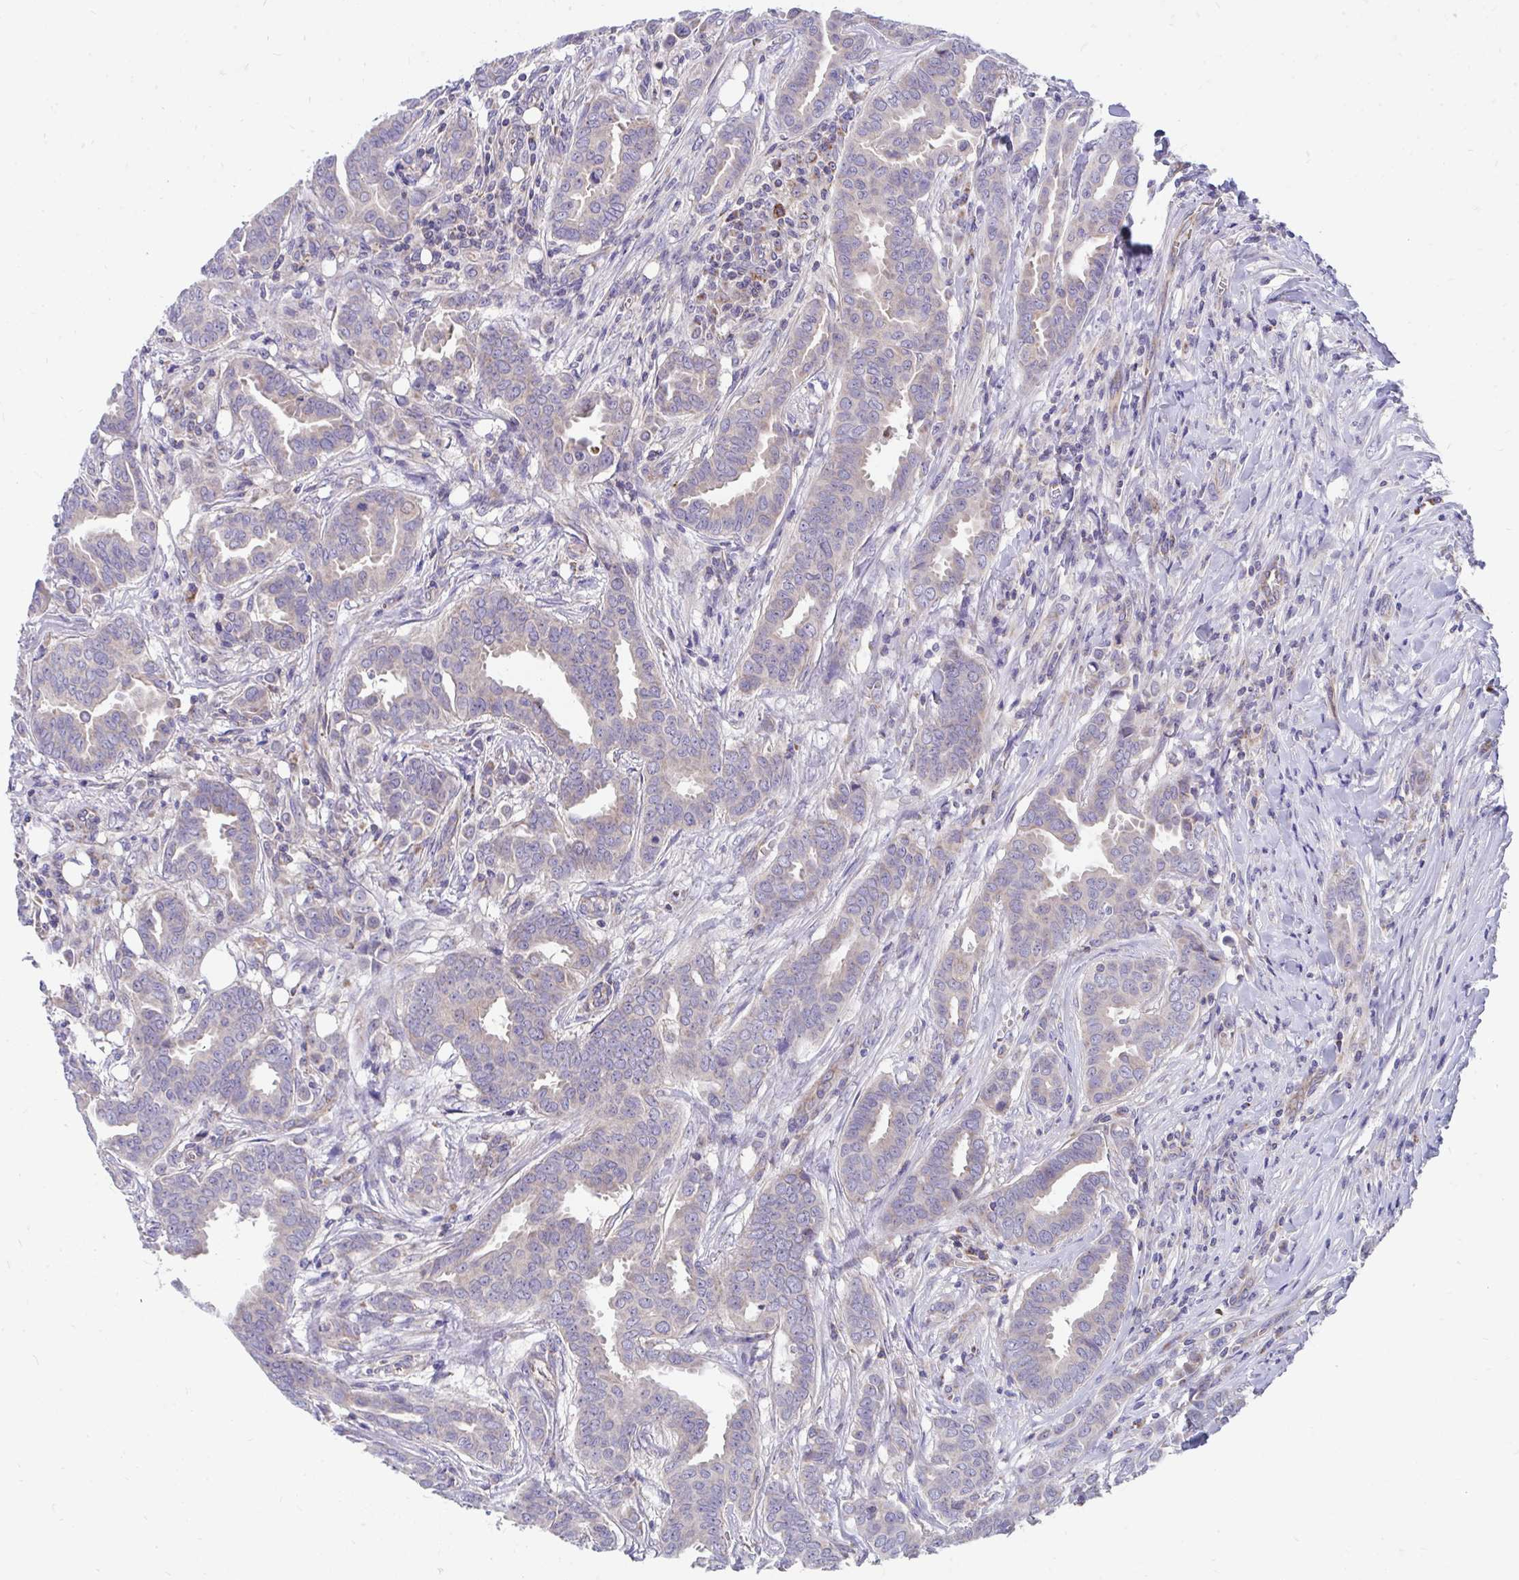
{"staining": {"intensity": "weak", "quantity": "25%-75%", "location": "cytoplasmic/membranous"}, "tissue": "breast cancer", "cell_type": "Tumor cells", "image_type": "cancer", "snomed": [{"axis": "morphology", "description": "Duct carcinoma"}, {"axis": "topography", "description": "Breast"}], "caption": "This histopathology image reveals breast cancer stained with IHC to label a protein in brown. The cytoplasmic/membranous of tumor cells show weak positivity for the protein. Nuclei are counter-stained blue.", "gene": "FHIP1B", "patient": {"sex": "female", "age": 45}}